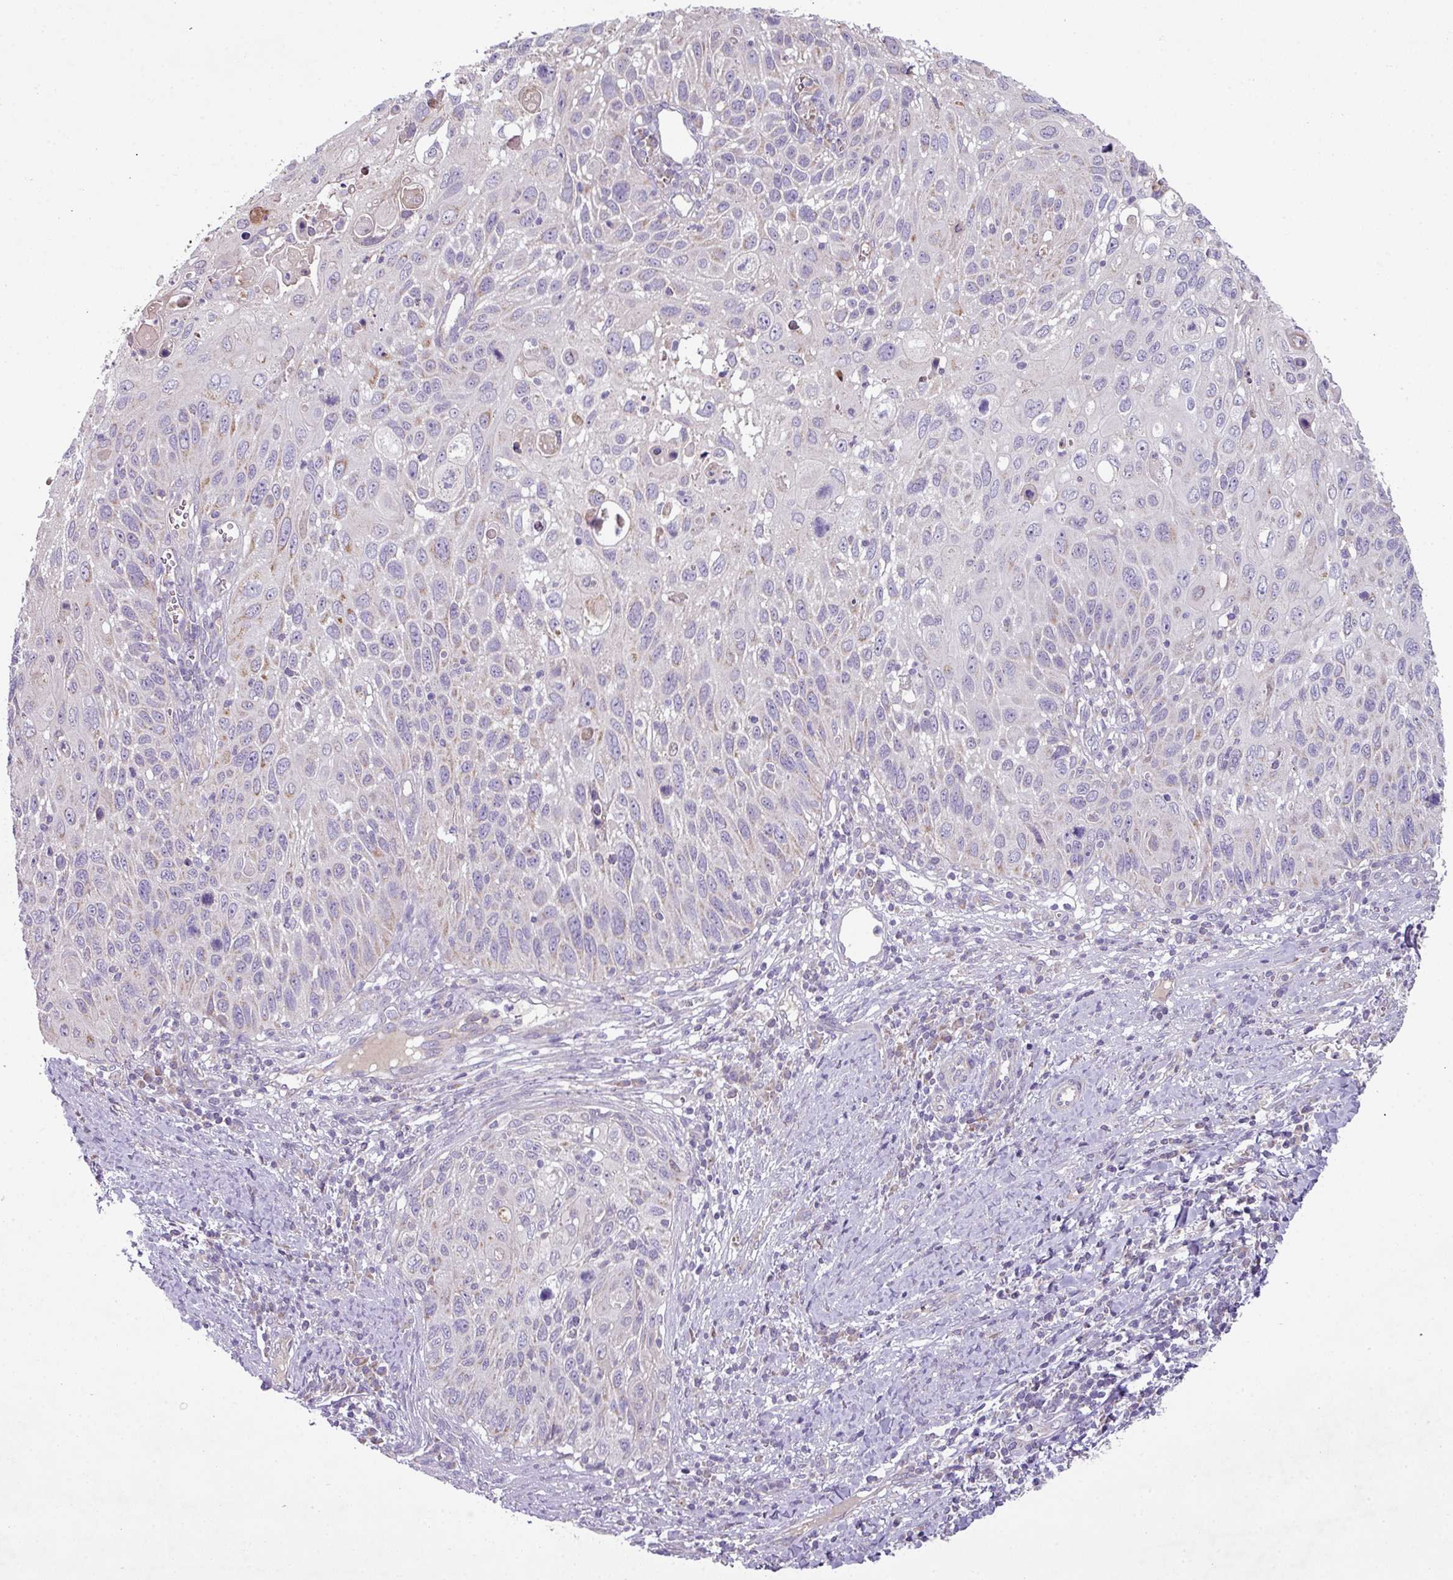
{"staining": {"intensity": "weak", "quantity": "<25%", "location": "cytoplasmic/membranous"}, "tissue": "cervical cancer", "cell_type": "Tumor cells", "image_type": "cancer", "snomed": [{"axis": "morphology", "description": "Squamous cell carcinoma, NOS"}, {"axis": "topography", "description": "Cervix"}], "caption": "High magnification brightfield microscopy of cervical cancer stained with DAB (brown) and counterstained with hematoxylin (blue): tumor cells show no significant staining.", "gene": "LRRC9", "patient": {"sex": "female", "age": 70}}